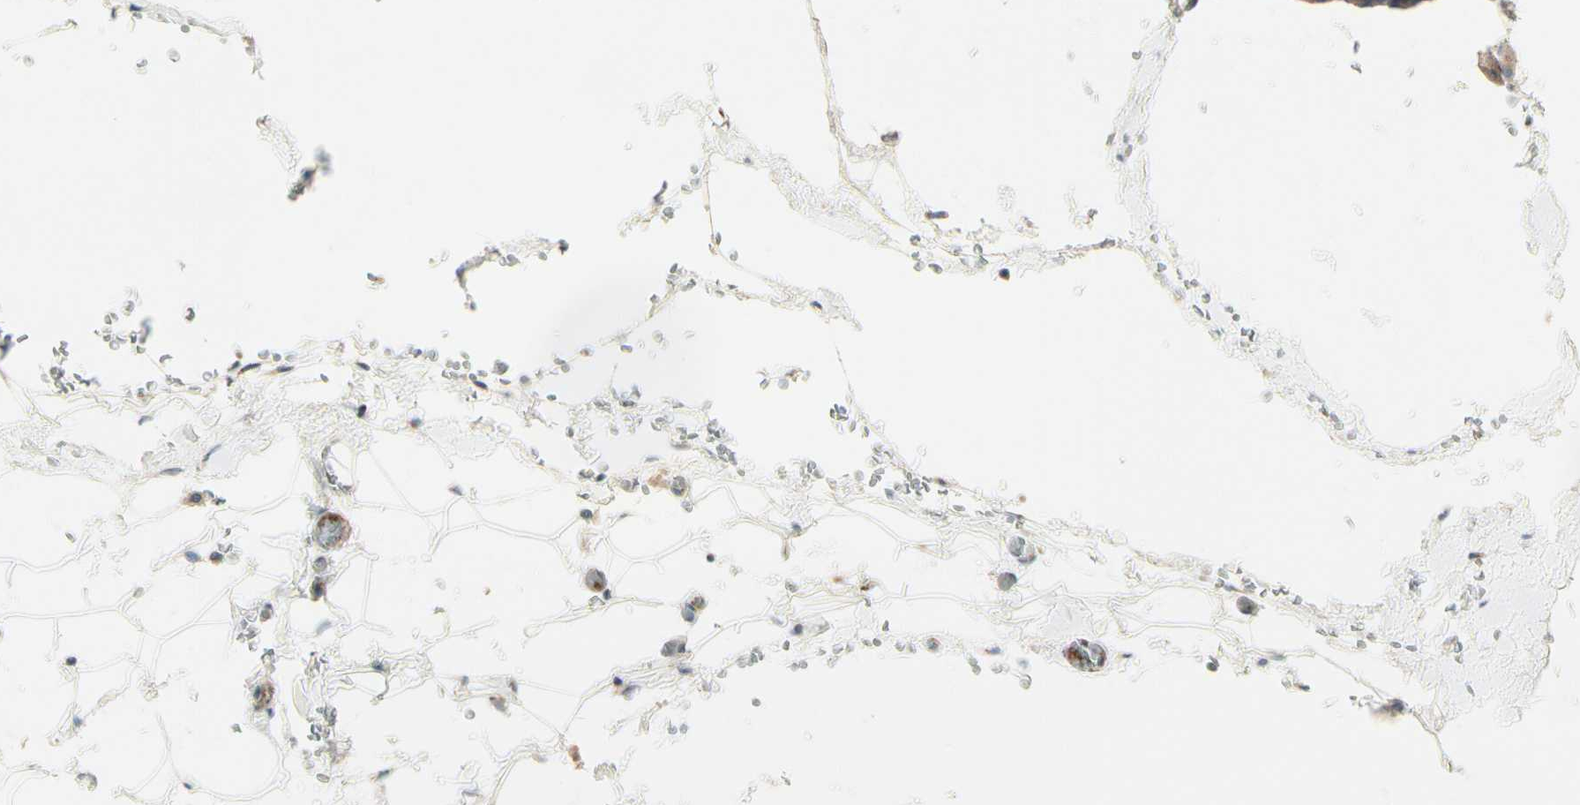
{"staining": {"intensity": "moderate", "quantity": ">75%", "location": "cytoplasmic/membranous"}, "tissue": "pancreas", "cell_type": "Exocrine glandular cells", "image_type": "normal", "snomed": [{"axis": "morphology", "description": "Normal tissue, NOS"}, {"axis": "topography", "description": "Pancreas"}], "caption": "Immunohistochemical staining of benign human pancreas demonstrates moderate cytoplasmic/membranous protein expression in approximately >75% of exocrine glandular cells. Immunohistochemistry stains the protein of interest in brown and the nuclei are stained blue.", "gene": "ABCA3", "patient": {"sex": "female", "age": 35}}